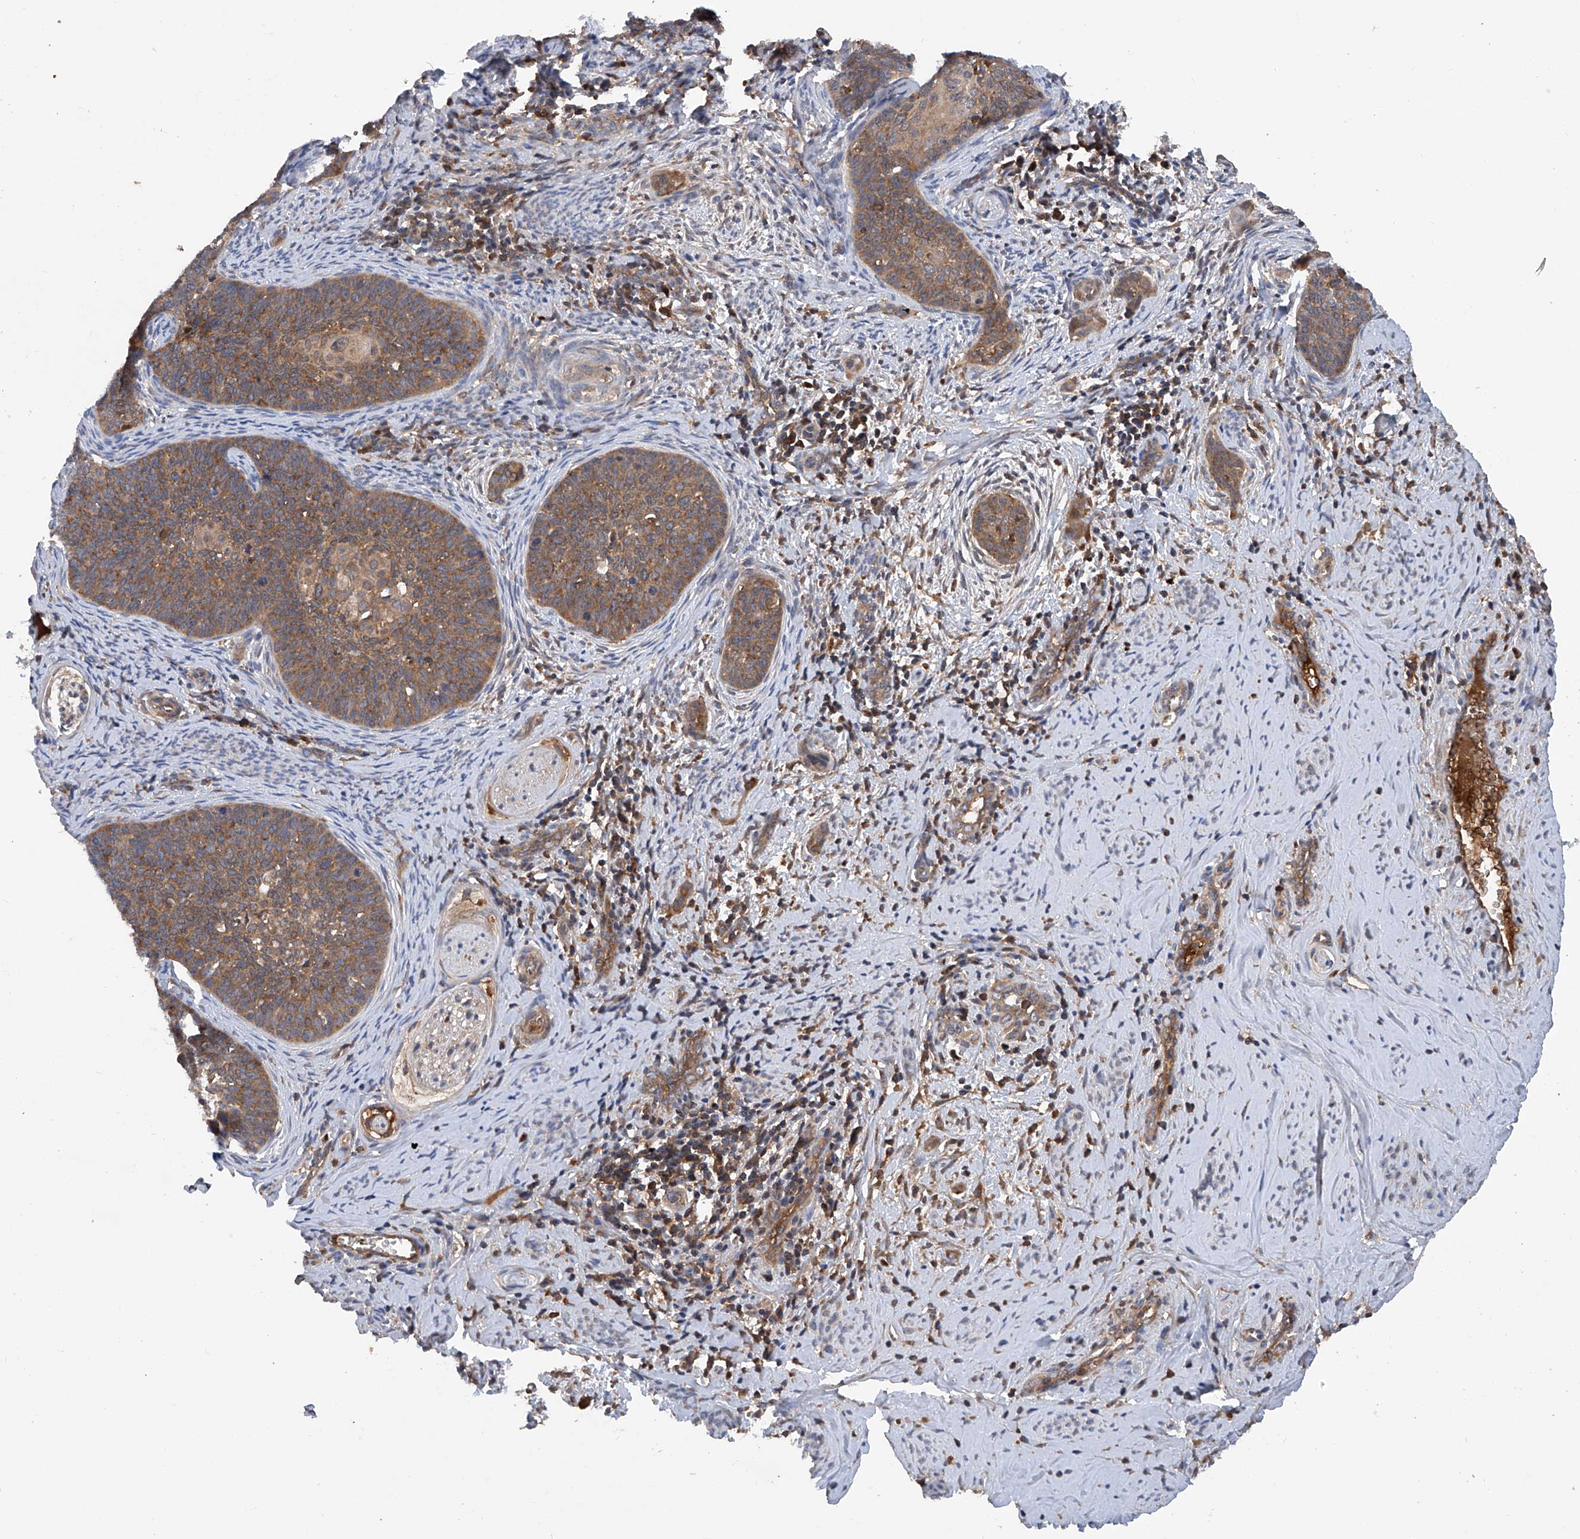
{"staining": {"intensity": "moderate", "quantity": ">75%", "location": "cytoplasmic/membranous"}, "tissue": "cervical cancer", "cell_type": "Tumor cells", "image_type": "cancer", "snomed": [{"axis": "morphology", "description": "Squamous cell carcinoma, NOS"}, {"axis": "topography", "description": "Cervix"}], "caption": "Protein expression analysis of human cervical cancer reveals moderate cytoplasmic/membranous staining in about >75% of tumor cells. Nuclei are stained in blue.", "gene": "ASCC3", "patient": {"sex": "female", "age": 33}}